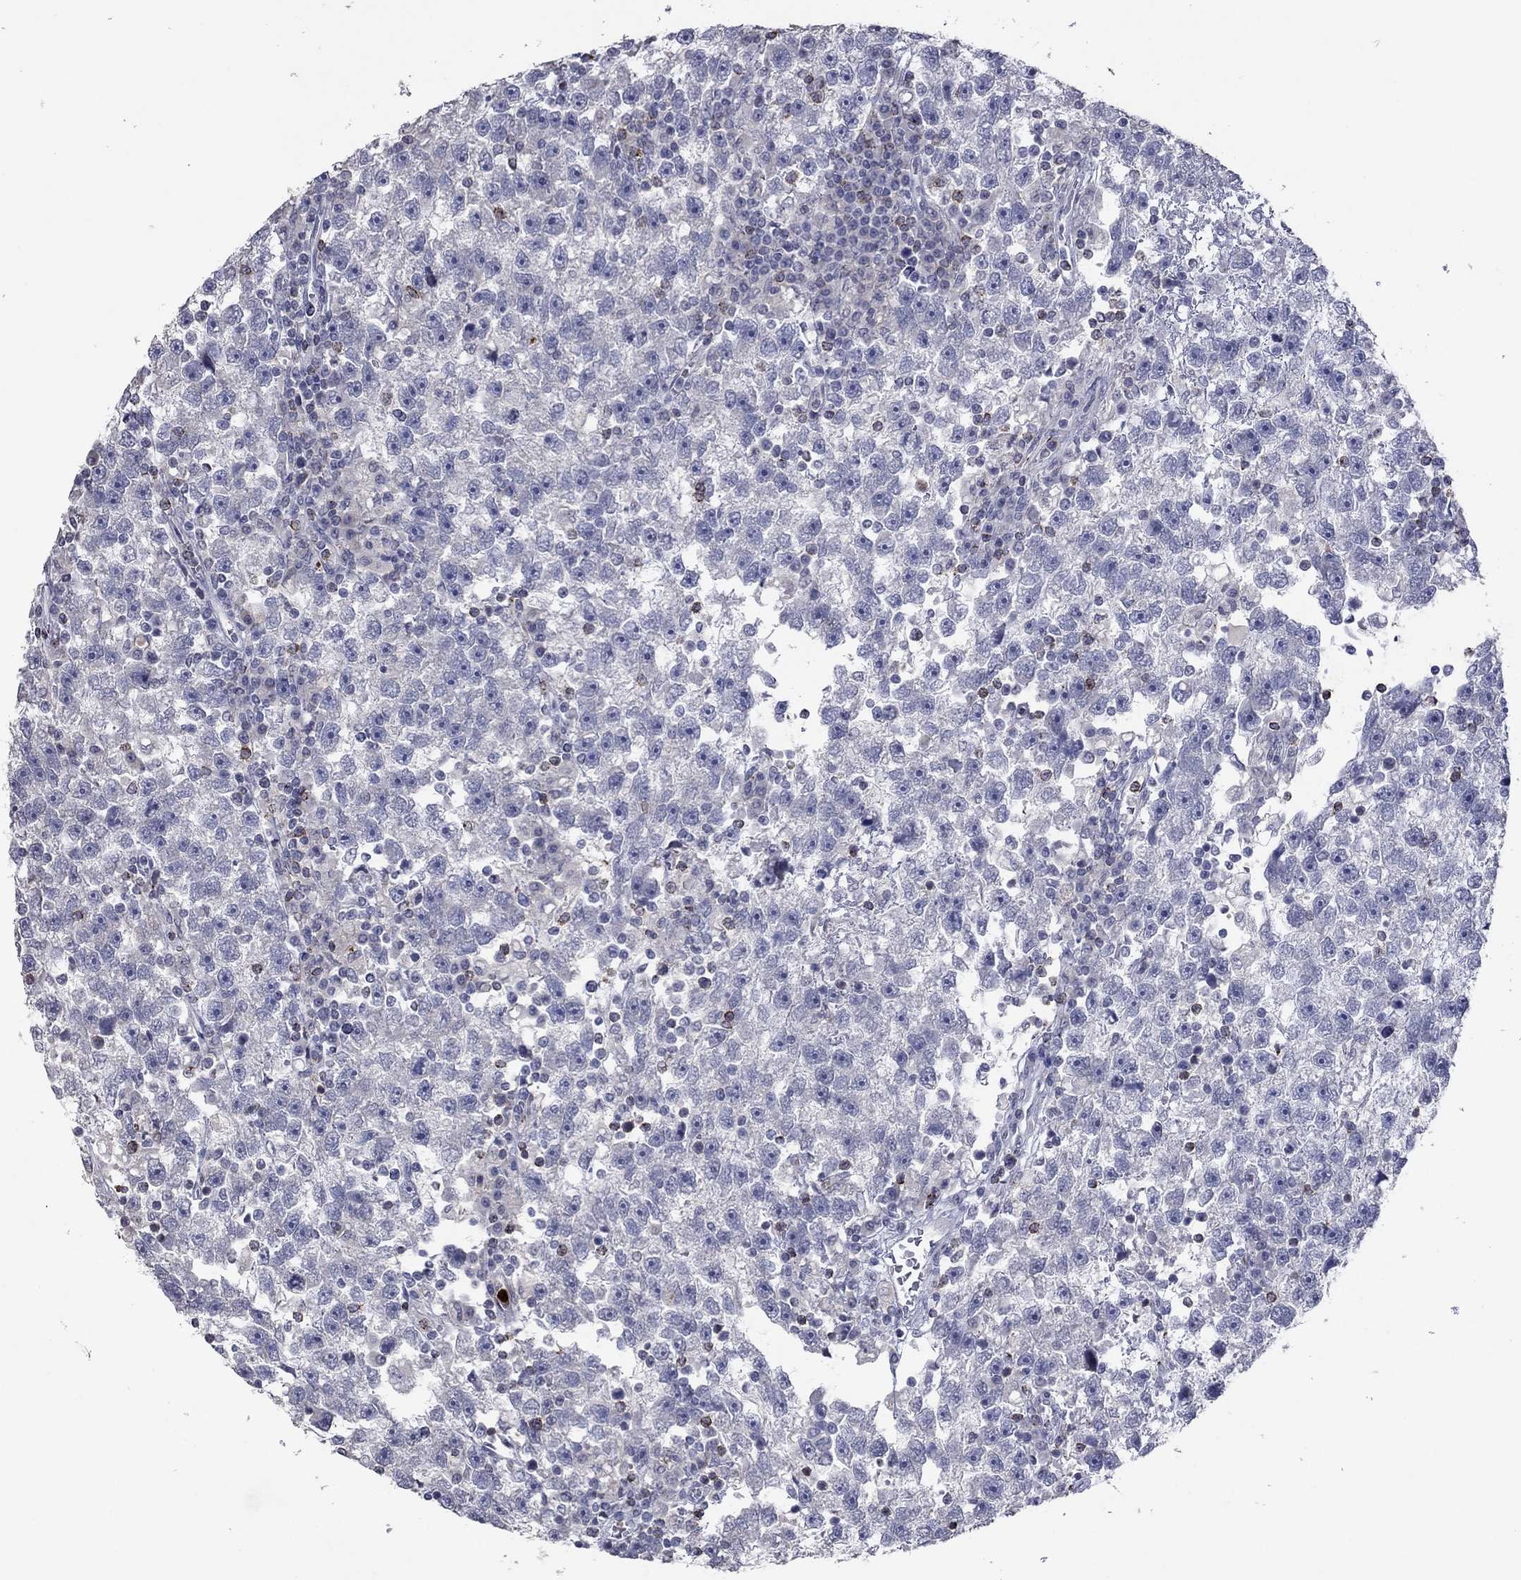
{"staining": {"intensity": "negative", "quantity": "none", "location": "none"}, "tissue": "testis cancer", "cell_type": "Tumor cells", "image_type": "cancer", "snomed": [{"axis": "morphology", "description": "Seminoma, NOS"}, {"axis": "topography", "description": "Testis"}], "caption": "Tumor cells show no significant positivity in testis cancer. The staining is performed using DAB (3,3'-diaminobenzidine) brown chromogen with nuclei counter-stained in using hematoxylin.", "gene": "CCL5", "patient": {"sex": "male", "age": 47}}